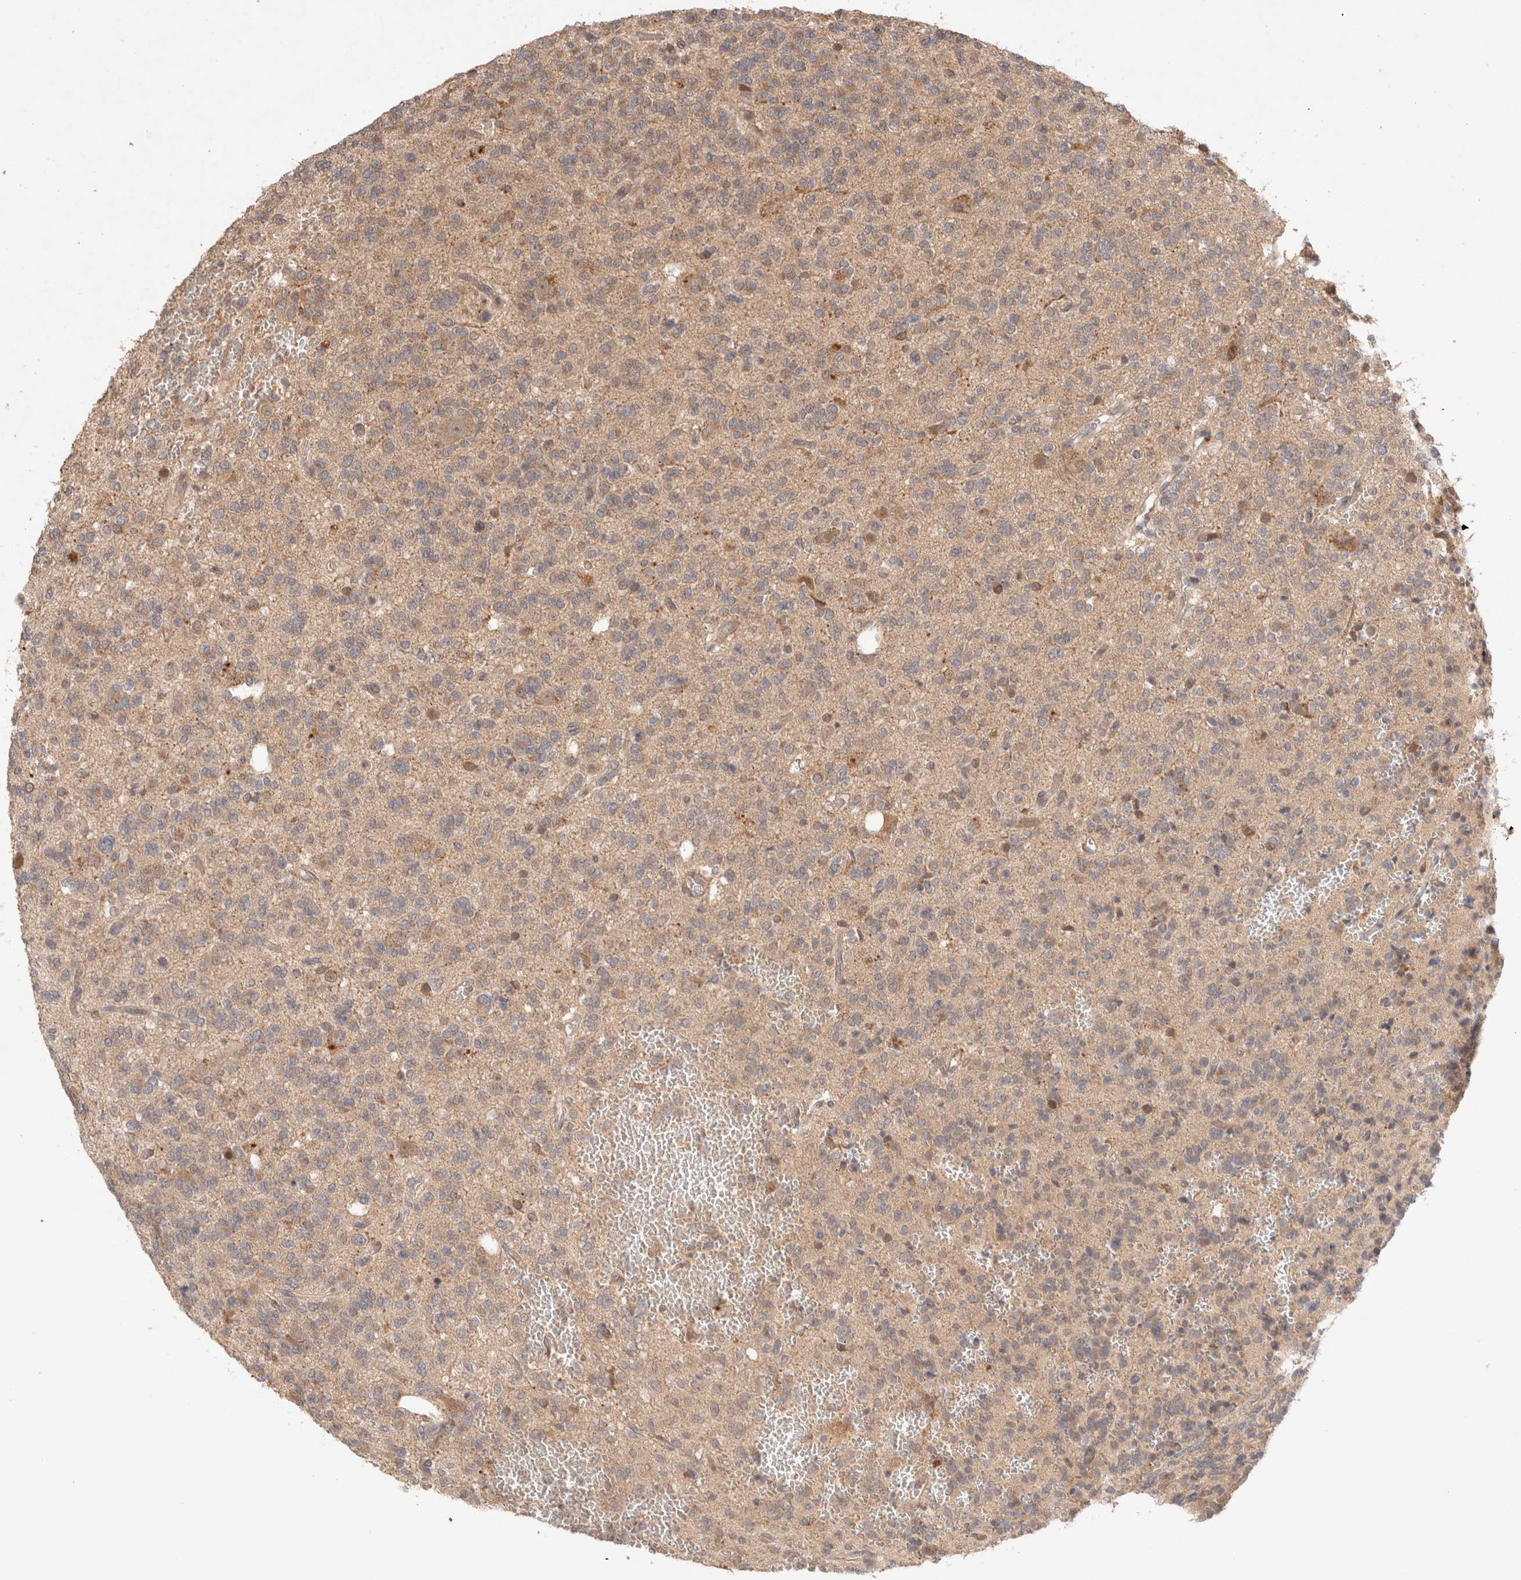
{"staining": {"intensity": "weak", "quantity": ">75%", "location": "cytoplasmic/membranous"}, "tissue": "glioma", "cell_type": "Tumor cells", "image_type": "cancer", "snomed": [{"axis": "morphology", "description": "Glioma, malignant, Low grade"}, {"axis": "topography", "description": "Brain"}], "caption": "Weak cytoplasmic/membranous positivity is appreciated in approximately >75% of tumor cells in glioma.", "gene": "KLHL20", "patient": {"sex": "male", "age": 38}}